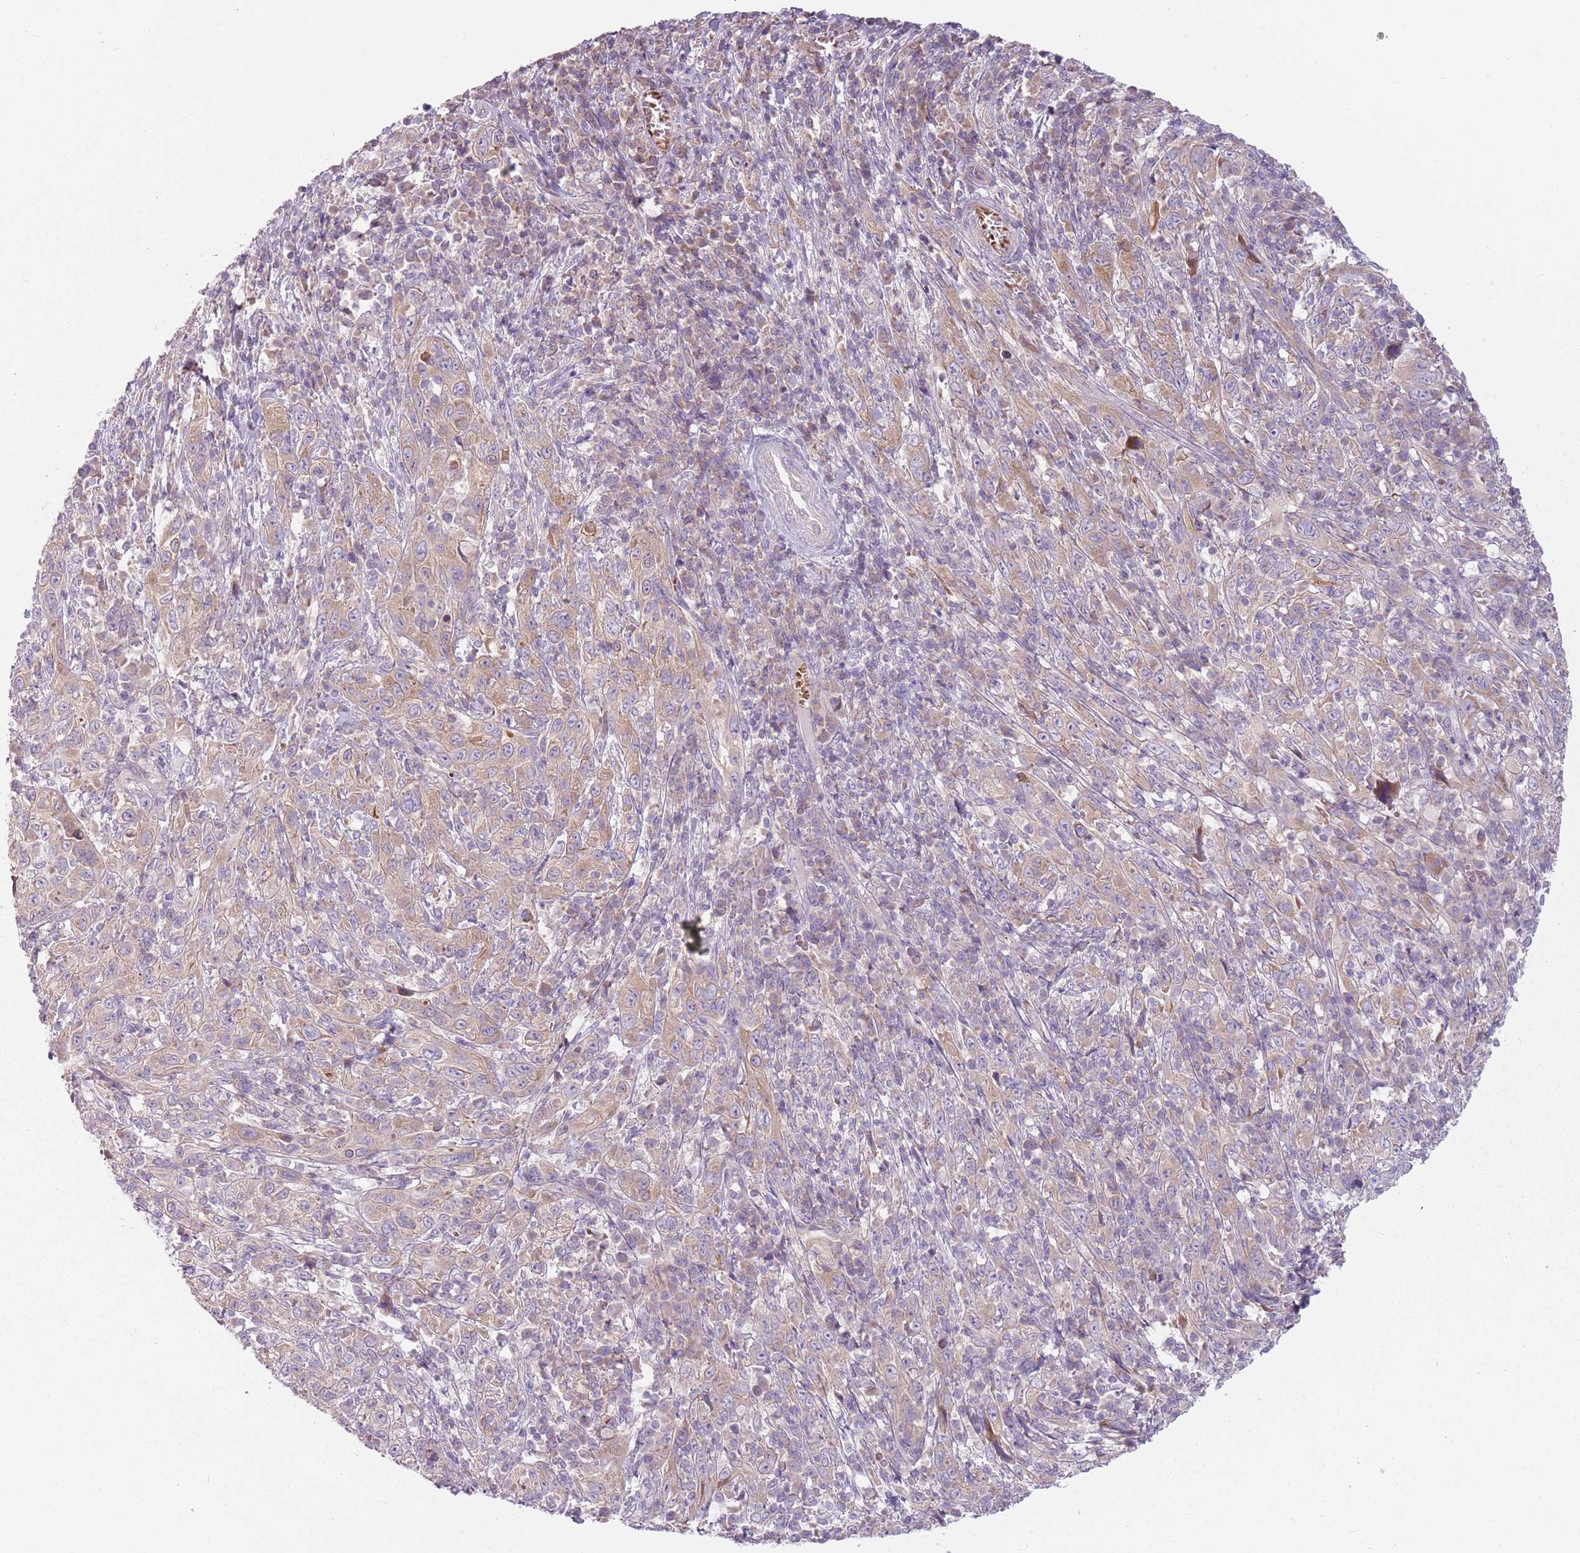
{"staining": {"intensity": "weak", "quantity": "25%-75%", "location": "cytoplasmic/membranous"}, "tissue": "cervical cancer", "cell_type": "Tumor cells", "image_type": "cancer", "snomed": [{"axis": "morphology", "description": "Squamous cell carcinoma, NOS"}, {"axis": "topography", "description": "Cervix"}], "caption": "Immunohistochemical staining of human squamous cell carcinoma (cervical) displays weak cytoplasmic/membranous protein positivity in about 25%-75% of tumor cells.", "gene": "HSPA14", "patient": {"sex": "female", "age": 46}}